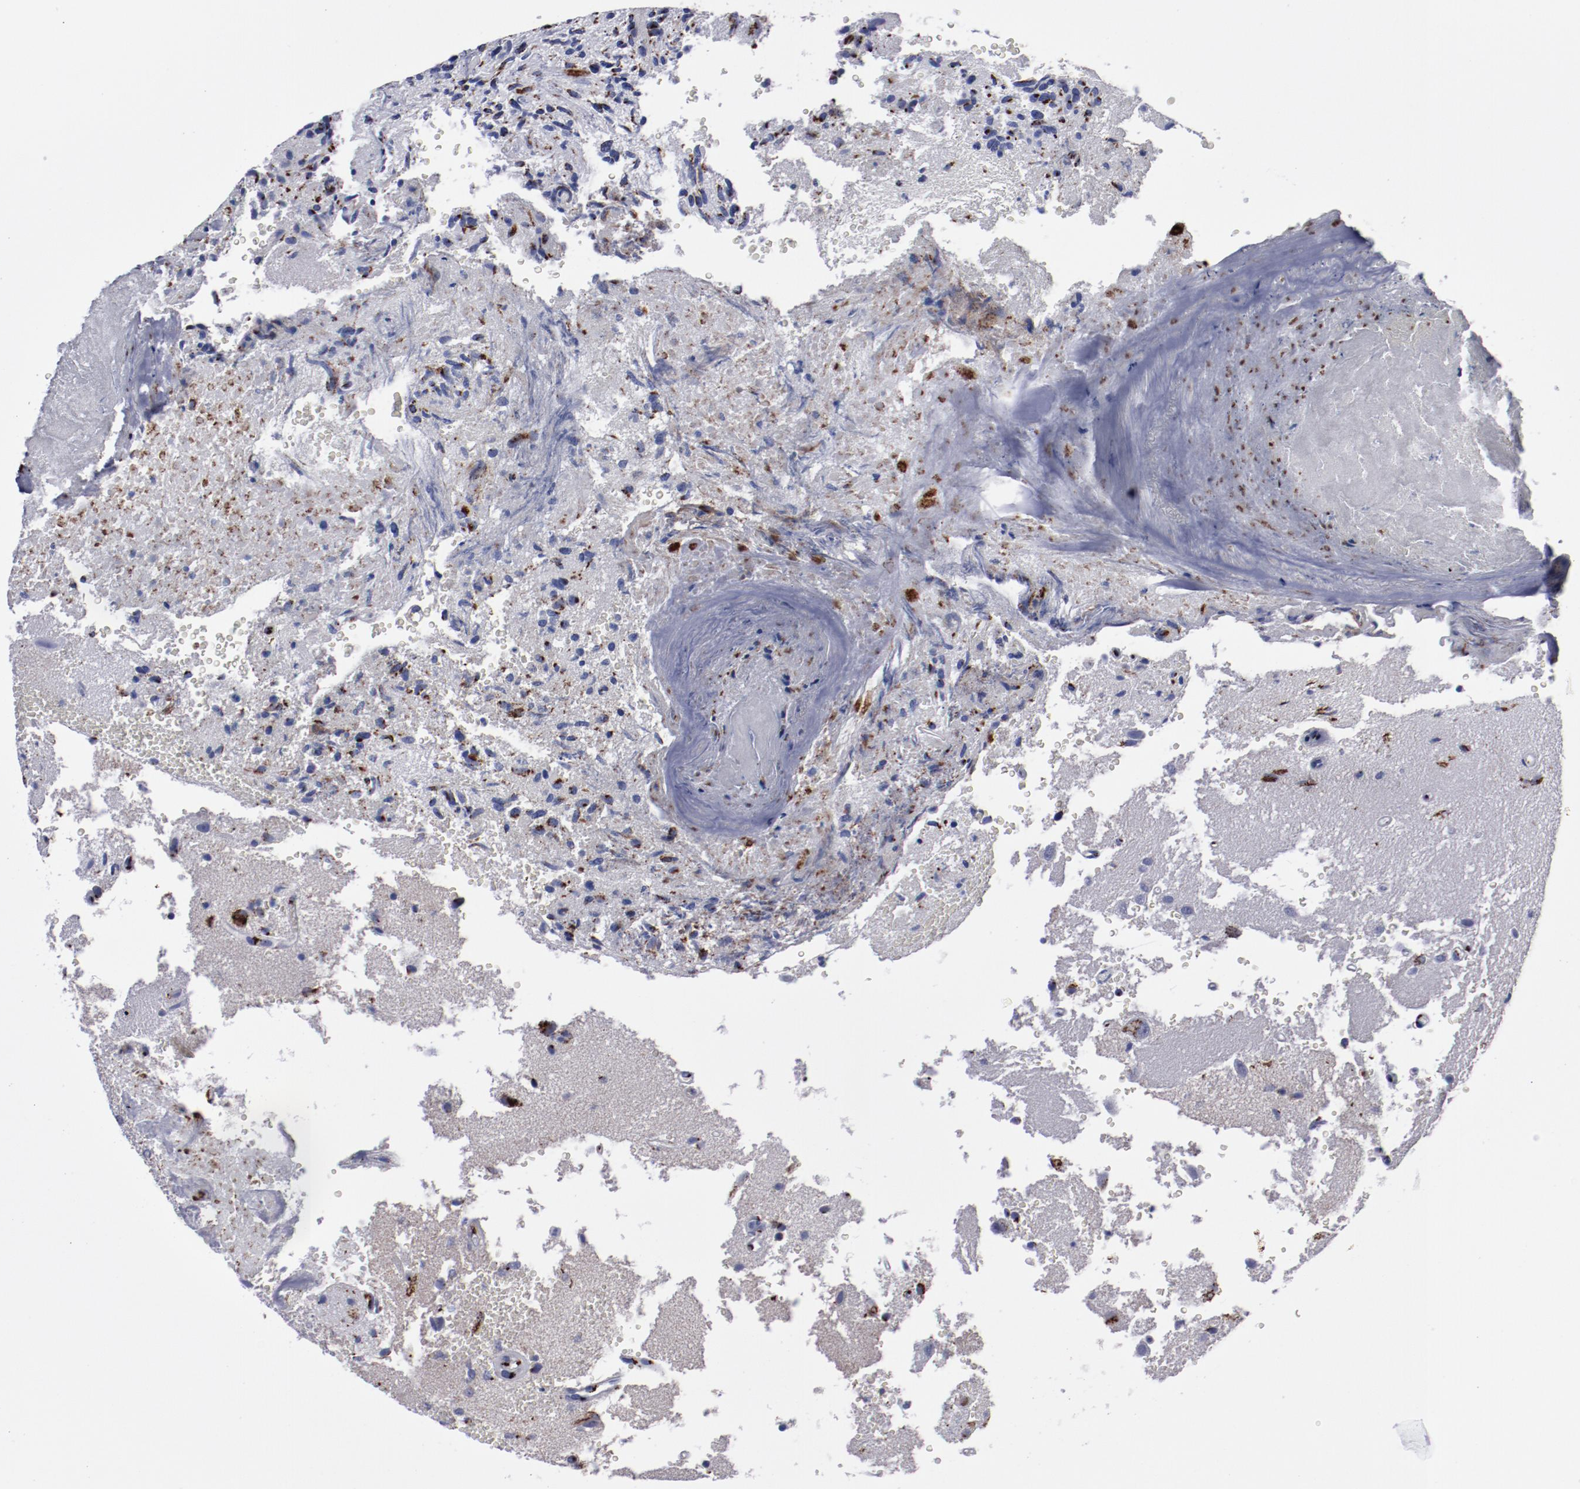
{"staining": {"intensity": "strong", "quantity": "25%-75%", "location": "cytoplasmic/membranous"}, "tissue": "glioma", "cell_type": "Tumor cells", "image_type": "cancer", "snomed": [{"axis": "morphology", "description": "Normal tissue, NOS"}, {"axis": "morphology", "description": "Glioma, malignant, High grade"}, {"axis": "topography", "description": "Cerebral cortex"}], "caption": "Glioma stained for a protein (brown) shows strong cytoplasmic/membranous positive staining in about 25%-75% of tumor cells.", "gene": "GOLIM4", "patient": {"sex": "male", "age": 75}}